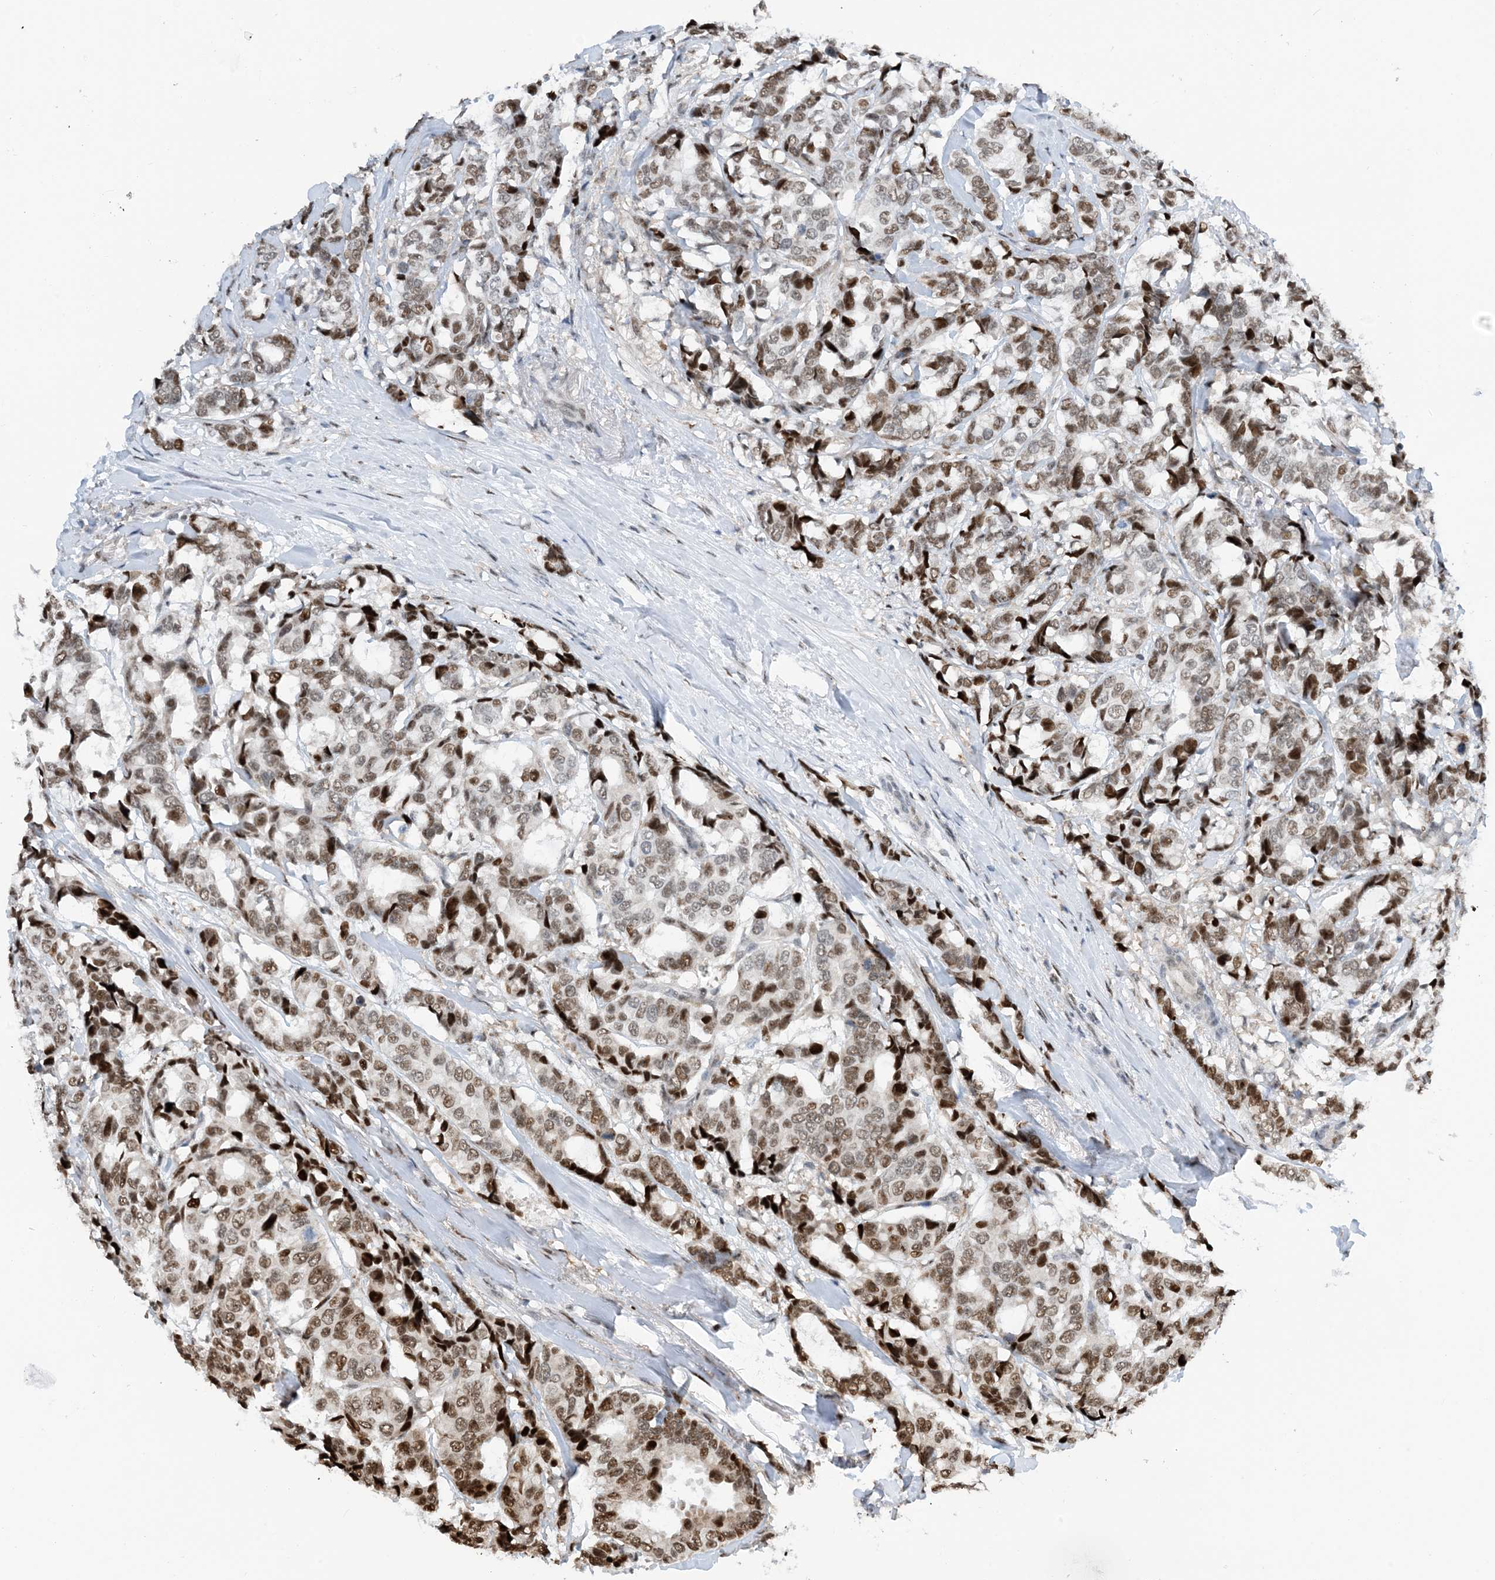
{"staining": {"intensity": "moderate", "quantity": ">75%", "location": "nuclear"}, "tissue": "breast cancer", "cell_type": "Tumor cells", "image_type": "cancer", "snomed": [{"axis": "morphology", "description": "Duct carcinoma"}, {"axis": "topography", "description": "Breast"}], "caption": "High-magnification brightfield microscopy of infiltrating ductal carcinoma (breast) stained with DAB (brown) and counterstained with hematoxylin (blue). tumor cells exhibit moderate nuclear positivity is present in about>75% of cells. The staining is performed using DAB brown chromogen to label protein expression. The nuclei are counter-stained blue using hematoxylin.", "gene": "HEMK1", "patient": {"sex": "female", "age": 87}}